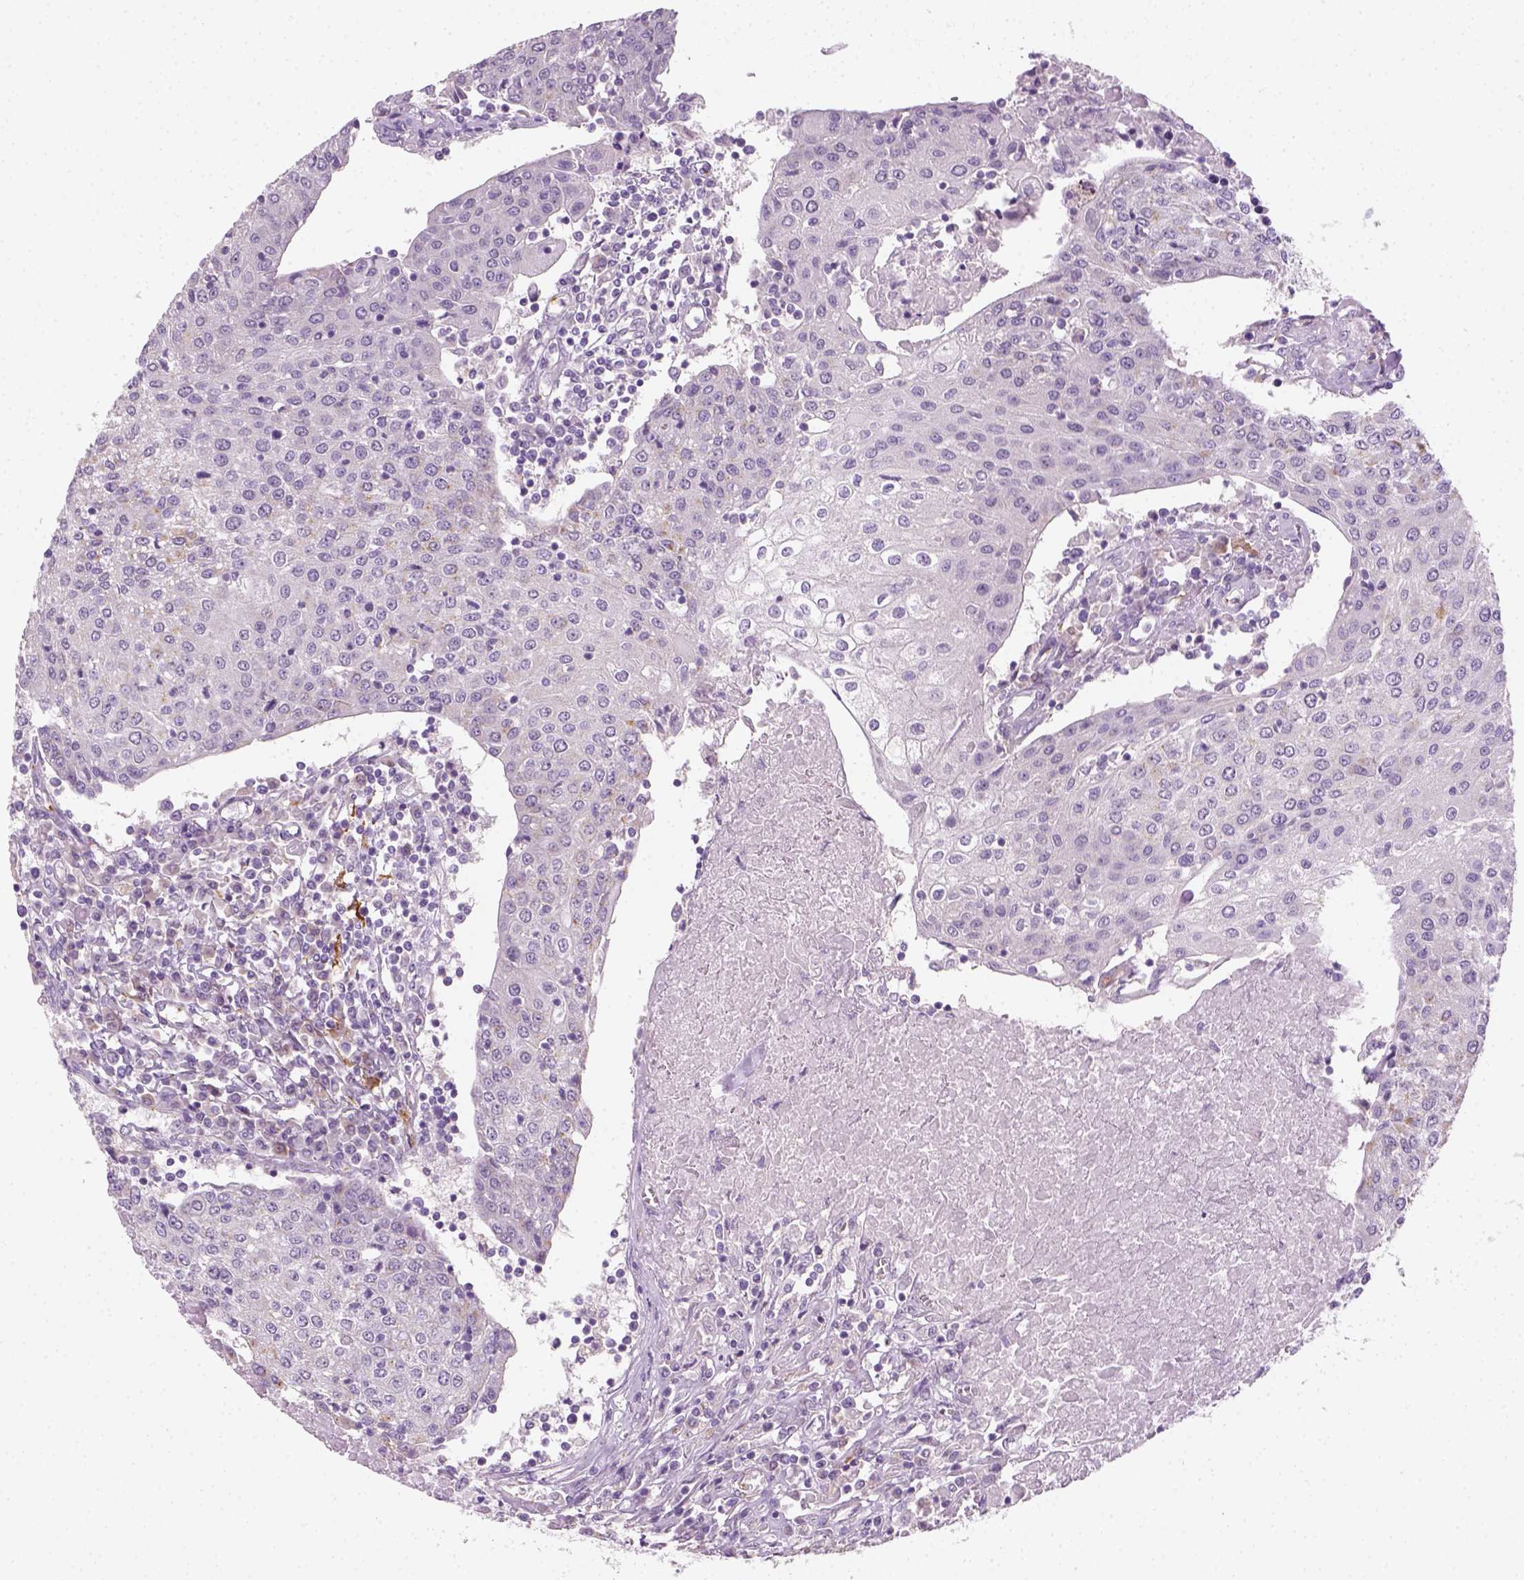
{"staining": {"intensity": "negative", "quantity": "none", "location": "none"}, "tissue": "urothelial cancer", "cell_type": "Tumor cells", "image_type": "cancer", "snomed": [{"axis": "morphology", "description": "Urothelial carcinoma, High grade"}, {"axis": "topography", "description": "Urinary bladder"}], "caption": "IHC histopathology image of neoplastic tissue: urothelial cancer stained with DAB (3,3'-diaminobenzidine) demonstrates no significant protein staining in tumor cells.", "gene": "FAM163B", "patient": {"sex": "female", "age": 85}}